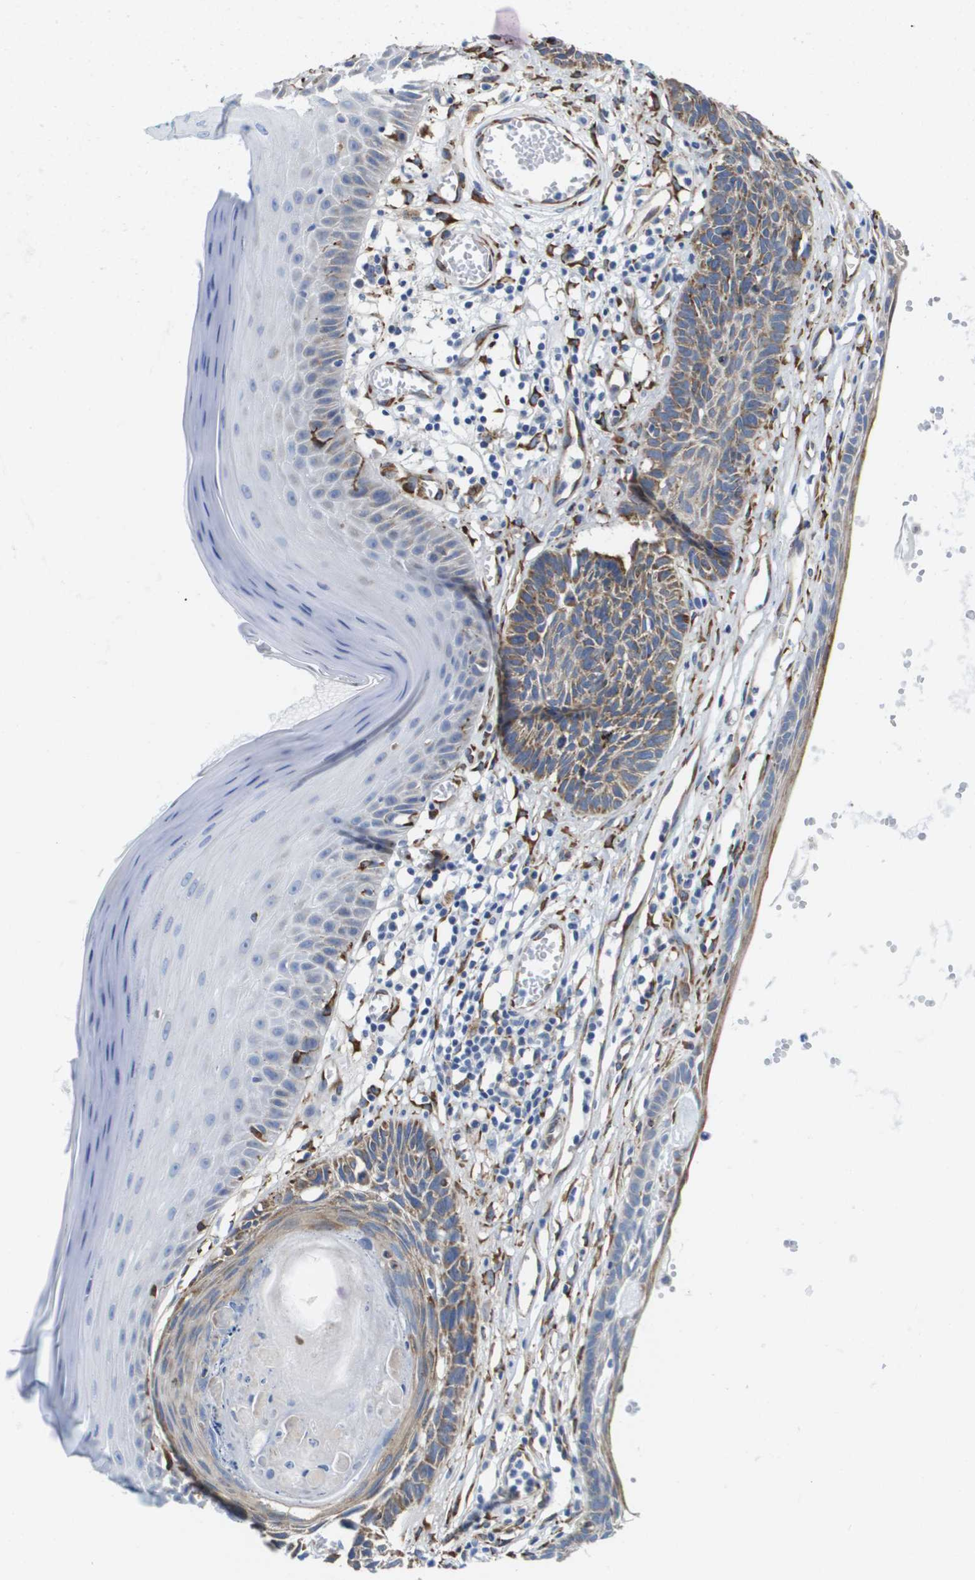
{"staining": {"intensity": "moderate", "quantity": "<25%", "location": "cytoplasmic/membranous"}, "tissue": "skin cancer", "cell_type": "Tumor cells", "image_type": "cancer", "snomed": [{"axis": "morphology", "description": "Basal cell carcinoma"}, {"axis": "topography", "description": "Skin"}], "caption": "Immunohistochemical staining of skin cancer (basal cell carcinoma) demonstrates low levels of moderate cytoplasmic/membranous protein expression in approximately <25% of tumor cells.", "gene": "ST3GAL2", "patient": {"sex": "male", "age": 67}}